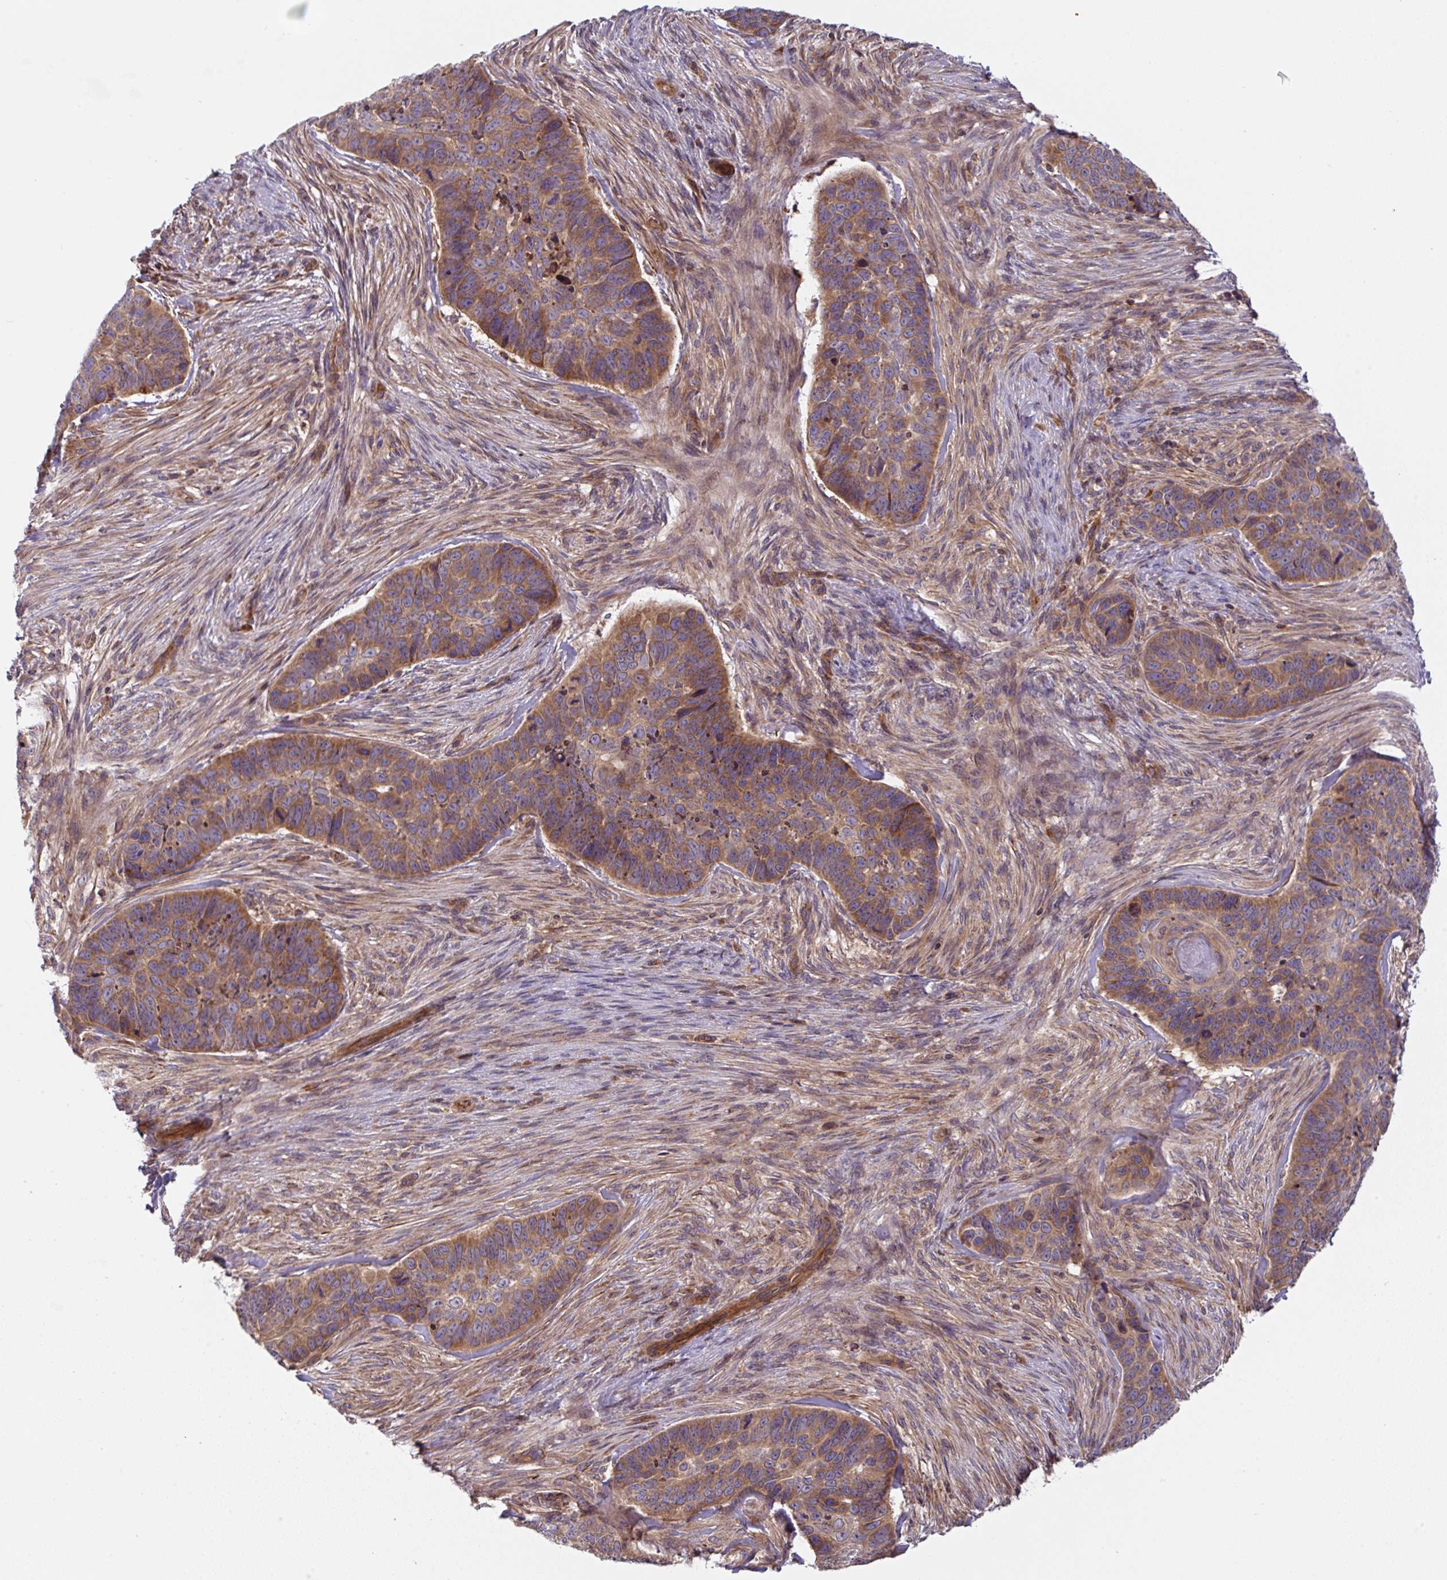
{"staining": {"intensity": "moderate", "quantity": "25%-75%", "location": "cytoplasmic/membranous"}, "tissue": "skin cancer", "cell_type": "Tumor cells", "image_type": "cancer", "snomed": [{"axis": "morphology", "description": "Basal cell carcinoma"}, {"axis": "topography", "description": "Skin"}], "caption": "Skin cancer stained for a protein reveals moderate cytoplasmic/membranous positivity in tumor cells.", "gene": "APOBEC3D", "patient": {"sex": "female", "age": 82}}